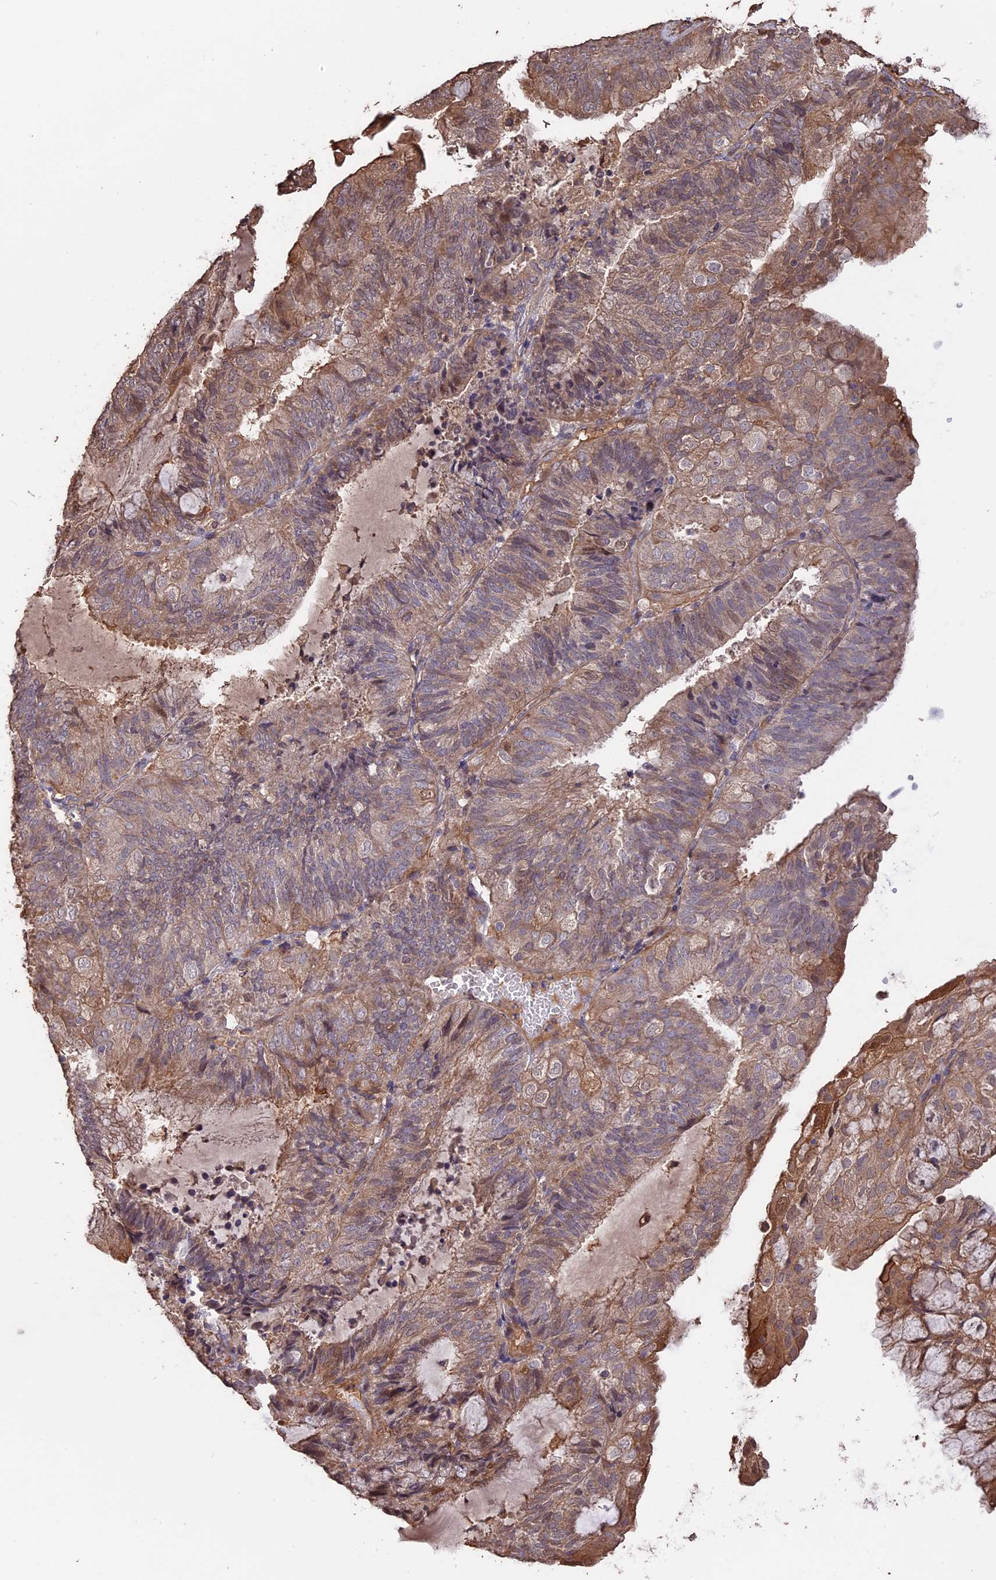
{"staining": {"intensity": "weak", "quantity": "25%-75%", "location": "cytoplasmic/membranous"}, "tissue": "endometrial cancer", "cell_type": "Tumor cells", "image_type": "cancer", "snomed": [{"axis": "morphology", "description": "Adenocarcinoma, NOS"}, {"axis": "topography", "description": "Endometrium"}], "caption": "Immunohistochemical staining of human adenocarcinoma (endometrial) shows low levels of weak cytoplasmic/membranous staining in about 25%-75% of tumor cells. Nuclei are stained in blue.", "gene": "RASAL1", "patient": {"sex": "female", "age": 81}}